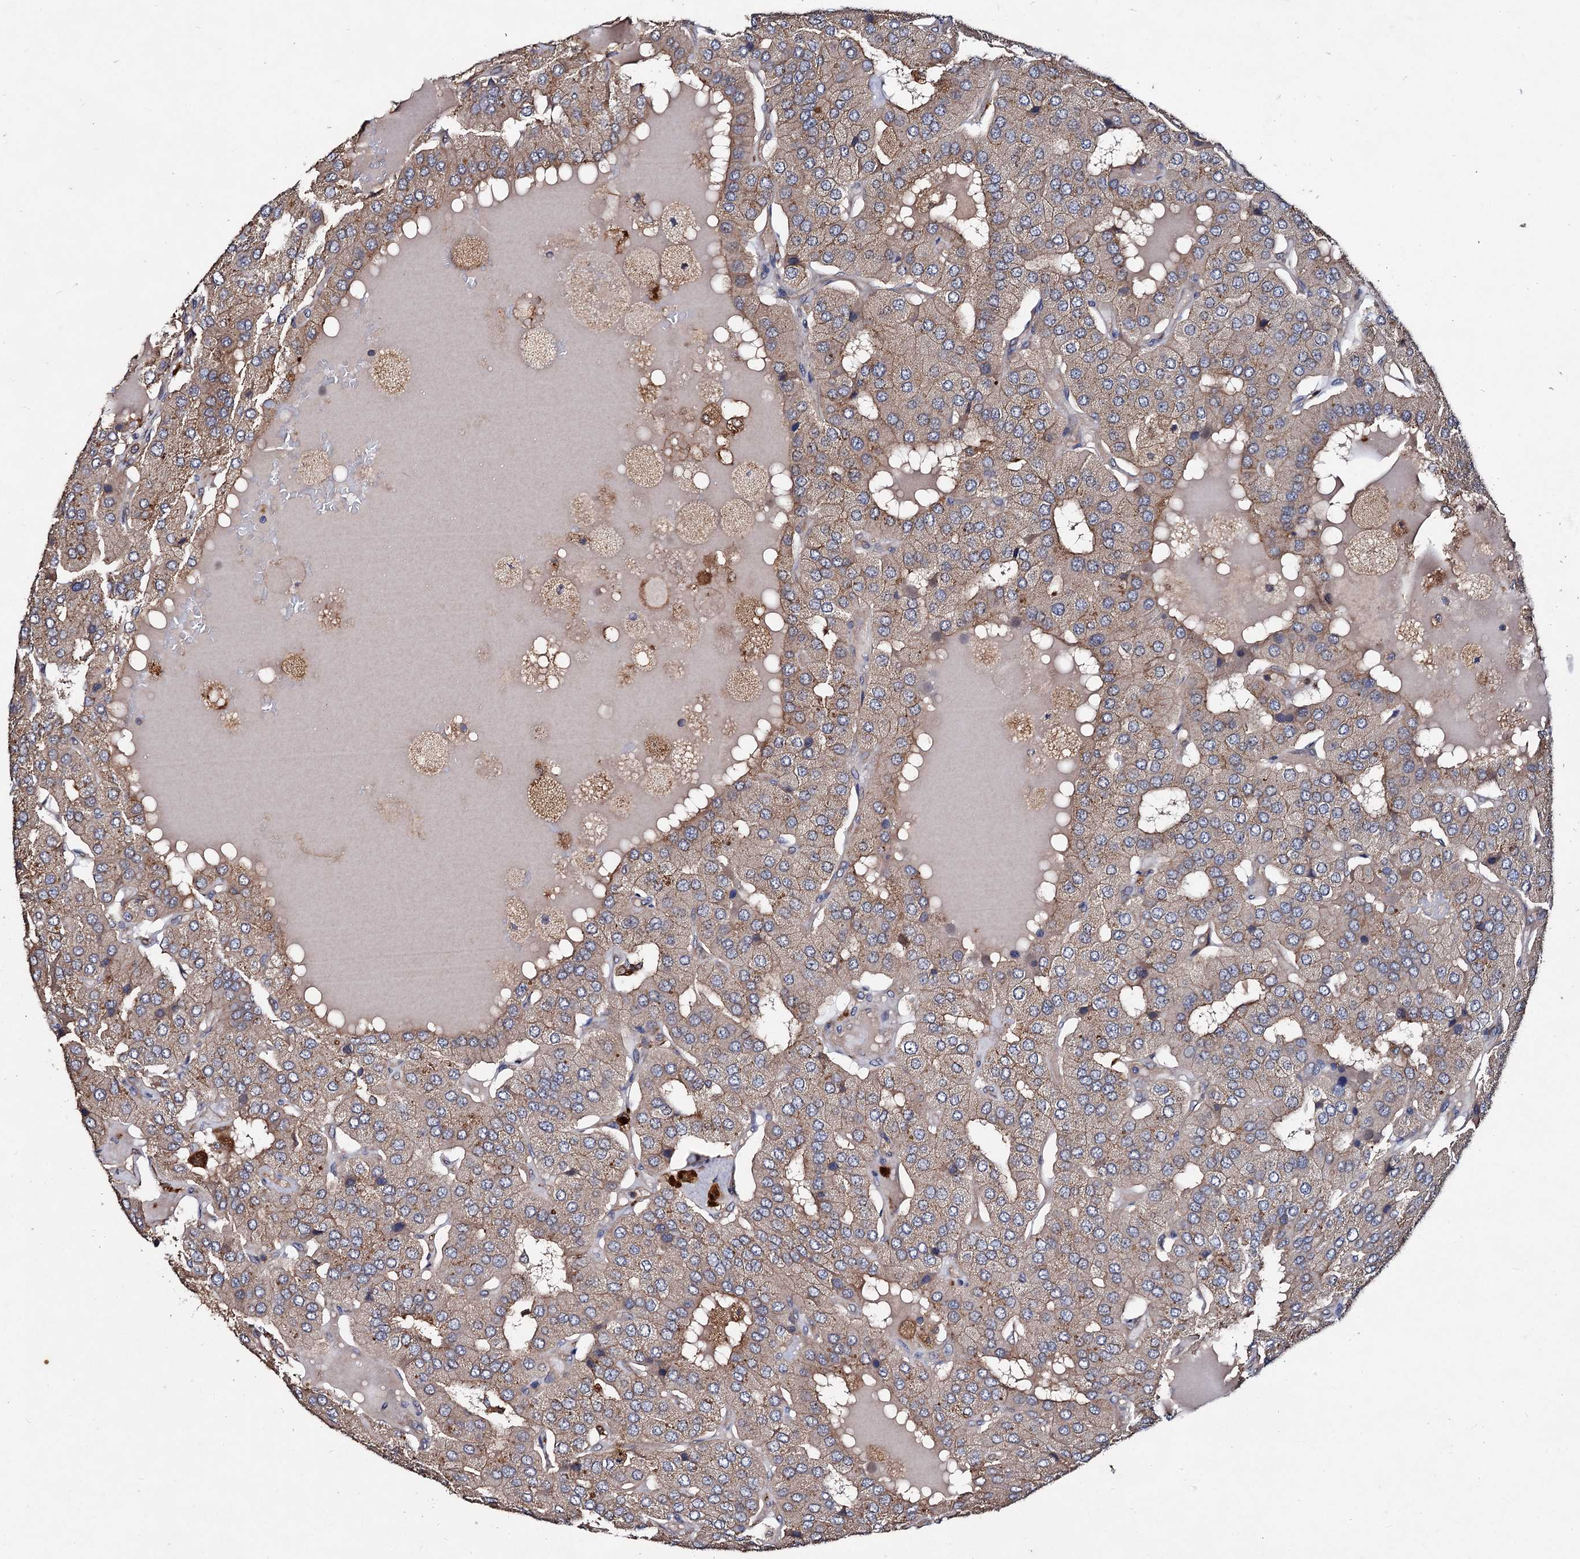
{"staining": {"intensity": "weak", "quantity": "25%-75%", "location": "cytoplasmic/membranous"}, "tissue": "parathyroid gland", "cell_type": "Glandular cells", "image_type": "normal", "snomed": [{"axis": "morphology", "description": "Normal tissue, NOS"}, {"axis": "morphology", "description": "Adenoma, NOS"}, {"axis": "topography", "description": "Parathyroid gland"}], "caption": "Immunohistochemical staining of benign human parathyroid gland exhibits low levels of weak cytoplasmic/membranous positivity in about 25%-75% of glandular cells.", "gene": "VPS29", "patient": {"sex": "female", "age": 86}}